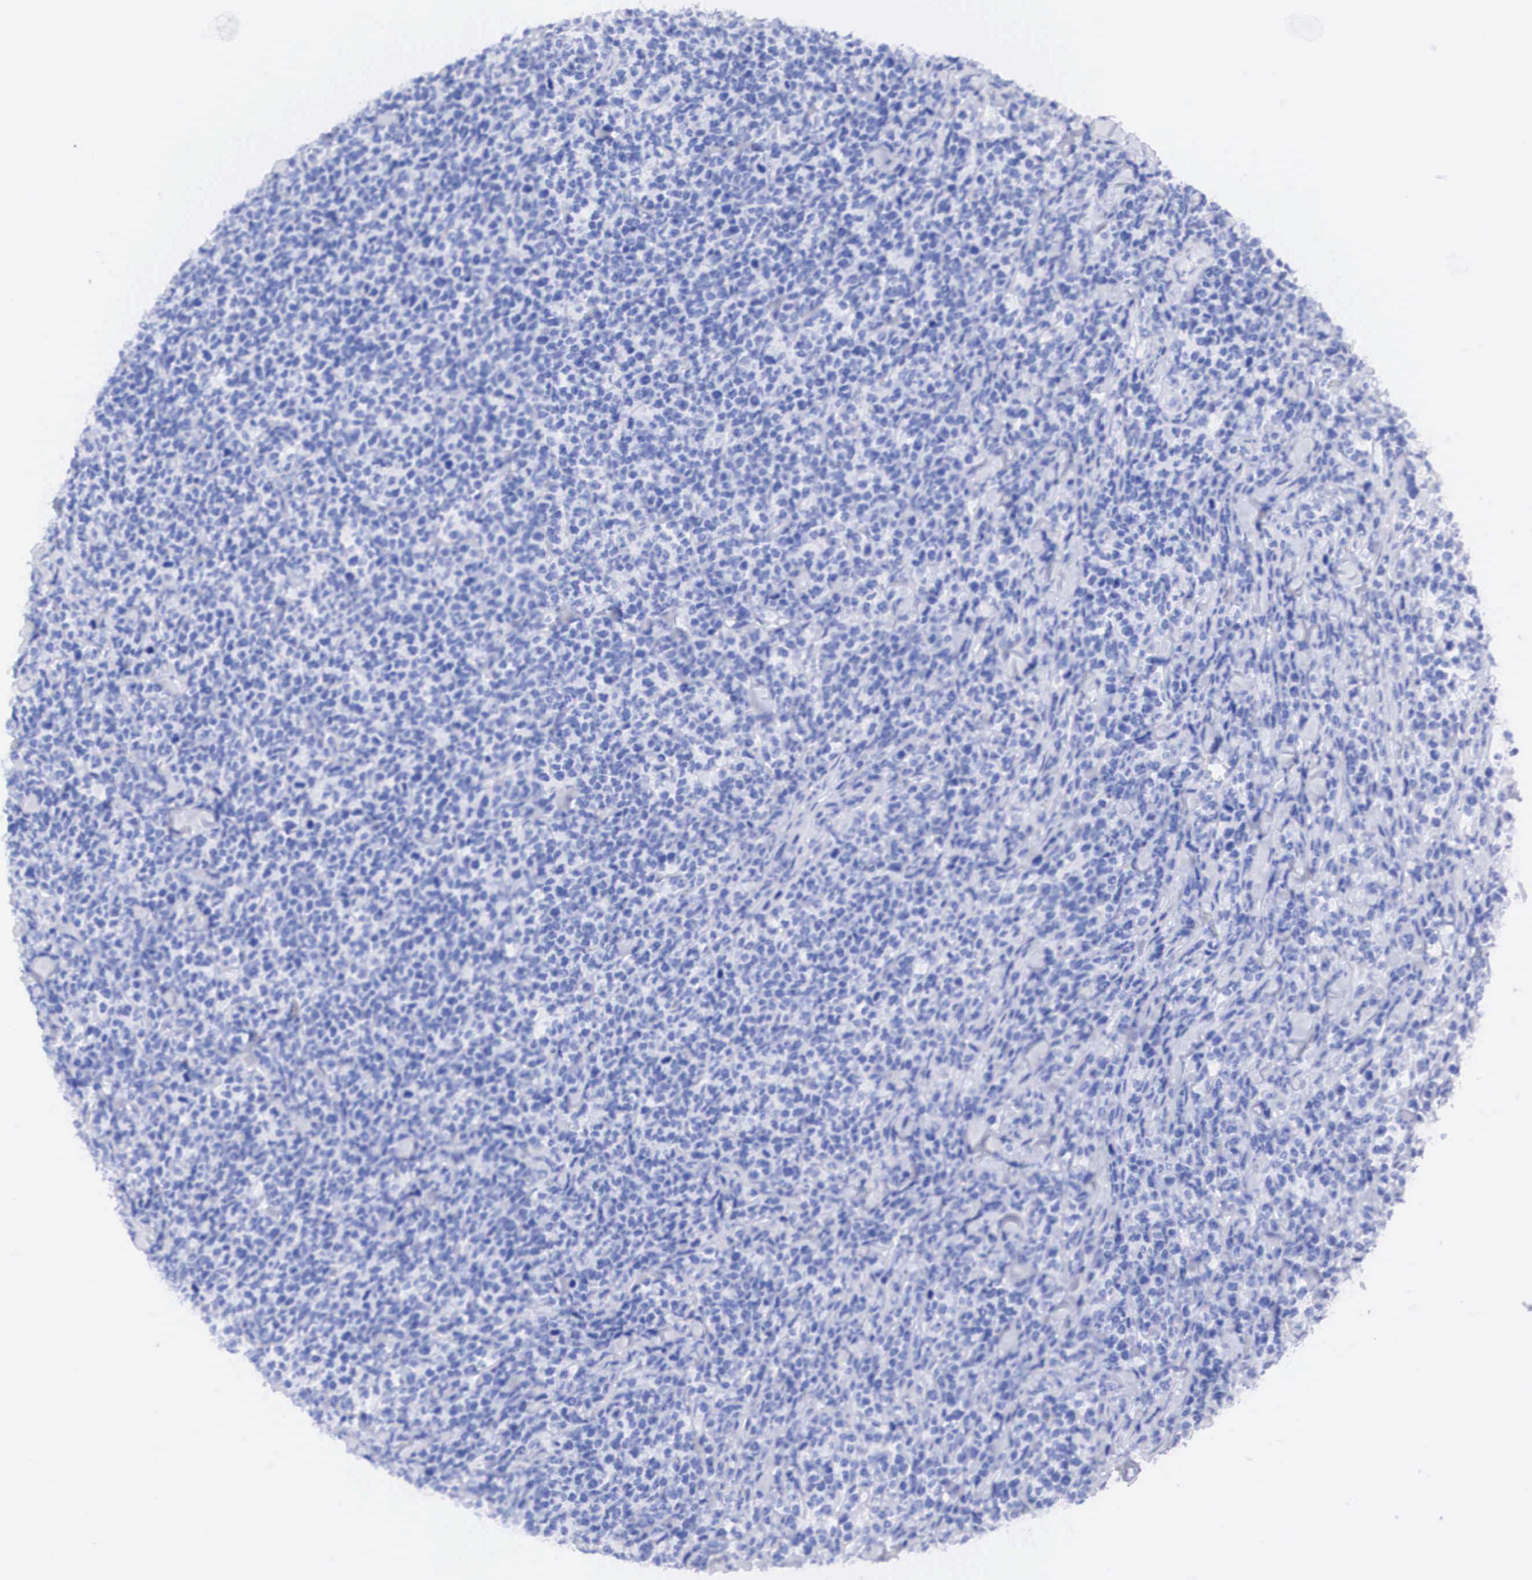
{"staining": {"intensity": "negative", "quantity": "none", "location": "none"}, "tissue": "lymphoma", "cell_type": "Tumor cells", "image_type": "cancer", "snomed": [{"axis": "morphology", "description": "Malignant lymphoma, non-Hodgkin's type, High grade"}, {"axis": "topography", "description": "Small intestine"}, {"axis": "topography", "description": "Colon"}], "caption": "IHC of lymphoma displays no positivity in tumor cells.", "gene": "ERBB2", "patient": {"sex": "male", "age": 8}}